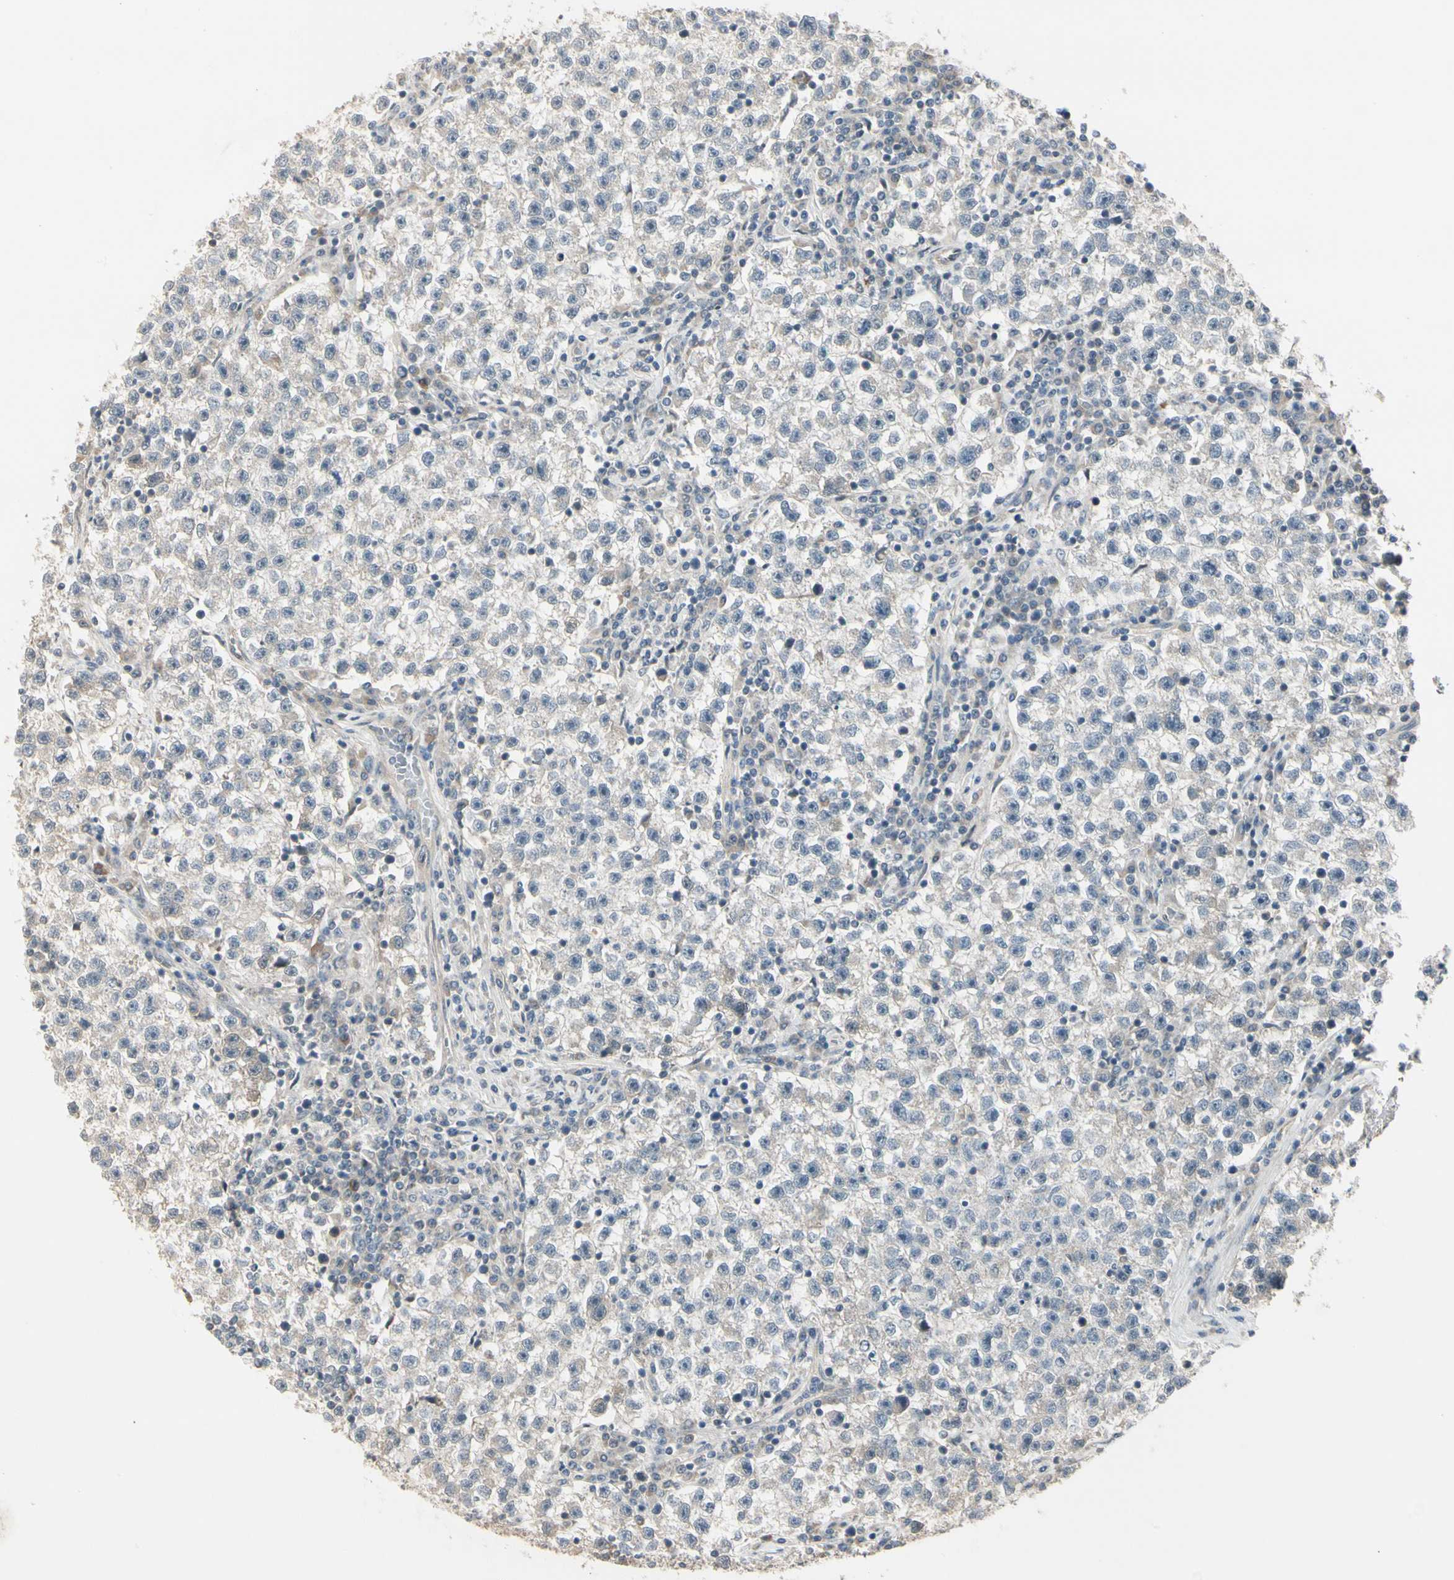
{"staining": {"intensity": "weak", "quantity": "<25%", "location": "cytoplasmic/membranous"}, "tissue": "testis cancer", "cell_type": "Tumor cells", "image_type": "cancer", "snomed": [{"axis": "morphology", "description": "Seminoma, NOS"}, {"axis": "topography", "description": "Testis"}], "caption": "Immunohistochemical staining of human testis seminoma exhibits no significant positivity in tumor cells.", "gene": "SVBP", "patient": {"sex": "male", "age": 22}}